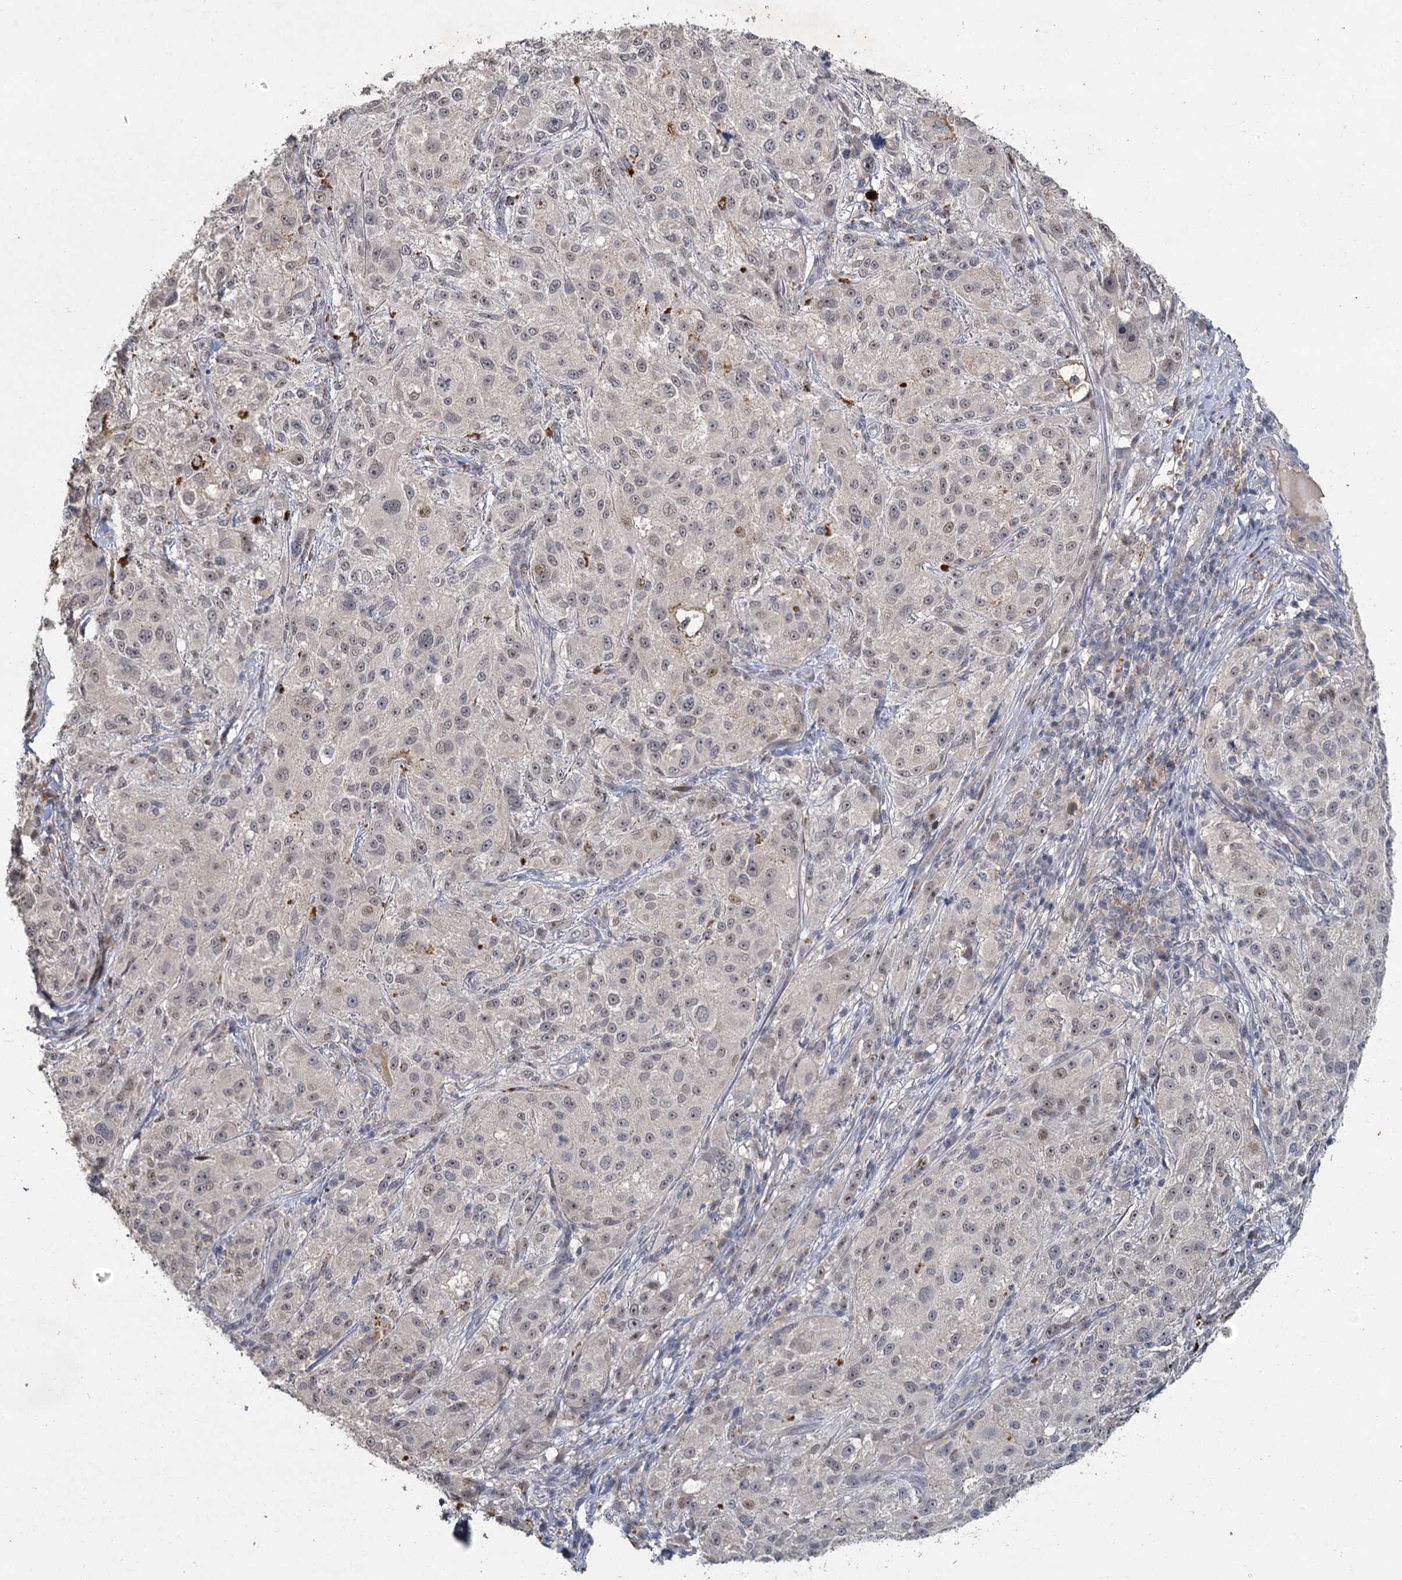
{"staining": {"intensity": "negative", "quantity": "none", "location": "none"}, "tissue": "melanoma", "cell_type": "Tumor cells", "image_type": "cancer", "snomed": [{"axis": "morphology", "description": "Necrosis, NOS"}, {"axis": "morphology", "description": "Malignant melanoma, NOS"}, {"axis": "topography", "description": "Skin"}], "caption": "IHC photomicrograph of human malignant melanoma stained for a protein (brown), which reveals no staining in tumor cells.", "gene": "MUCL1", "patient": {"sex": "female", "age": 87}}